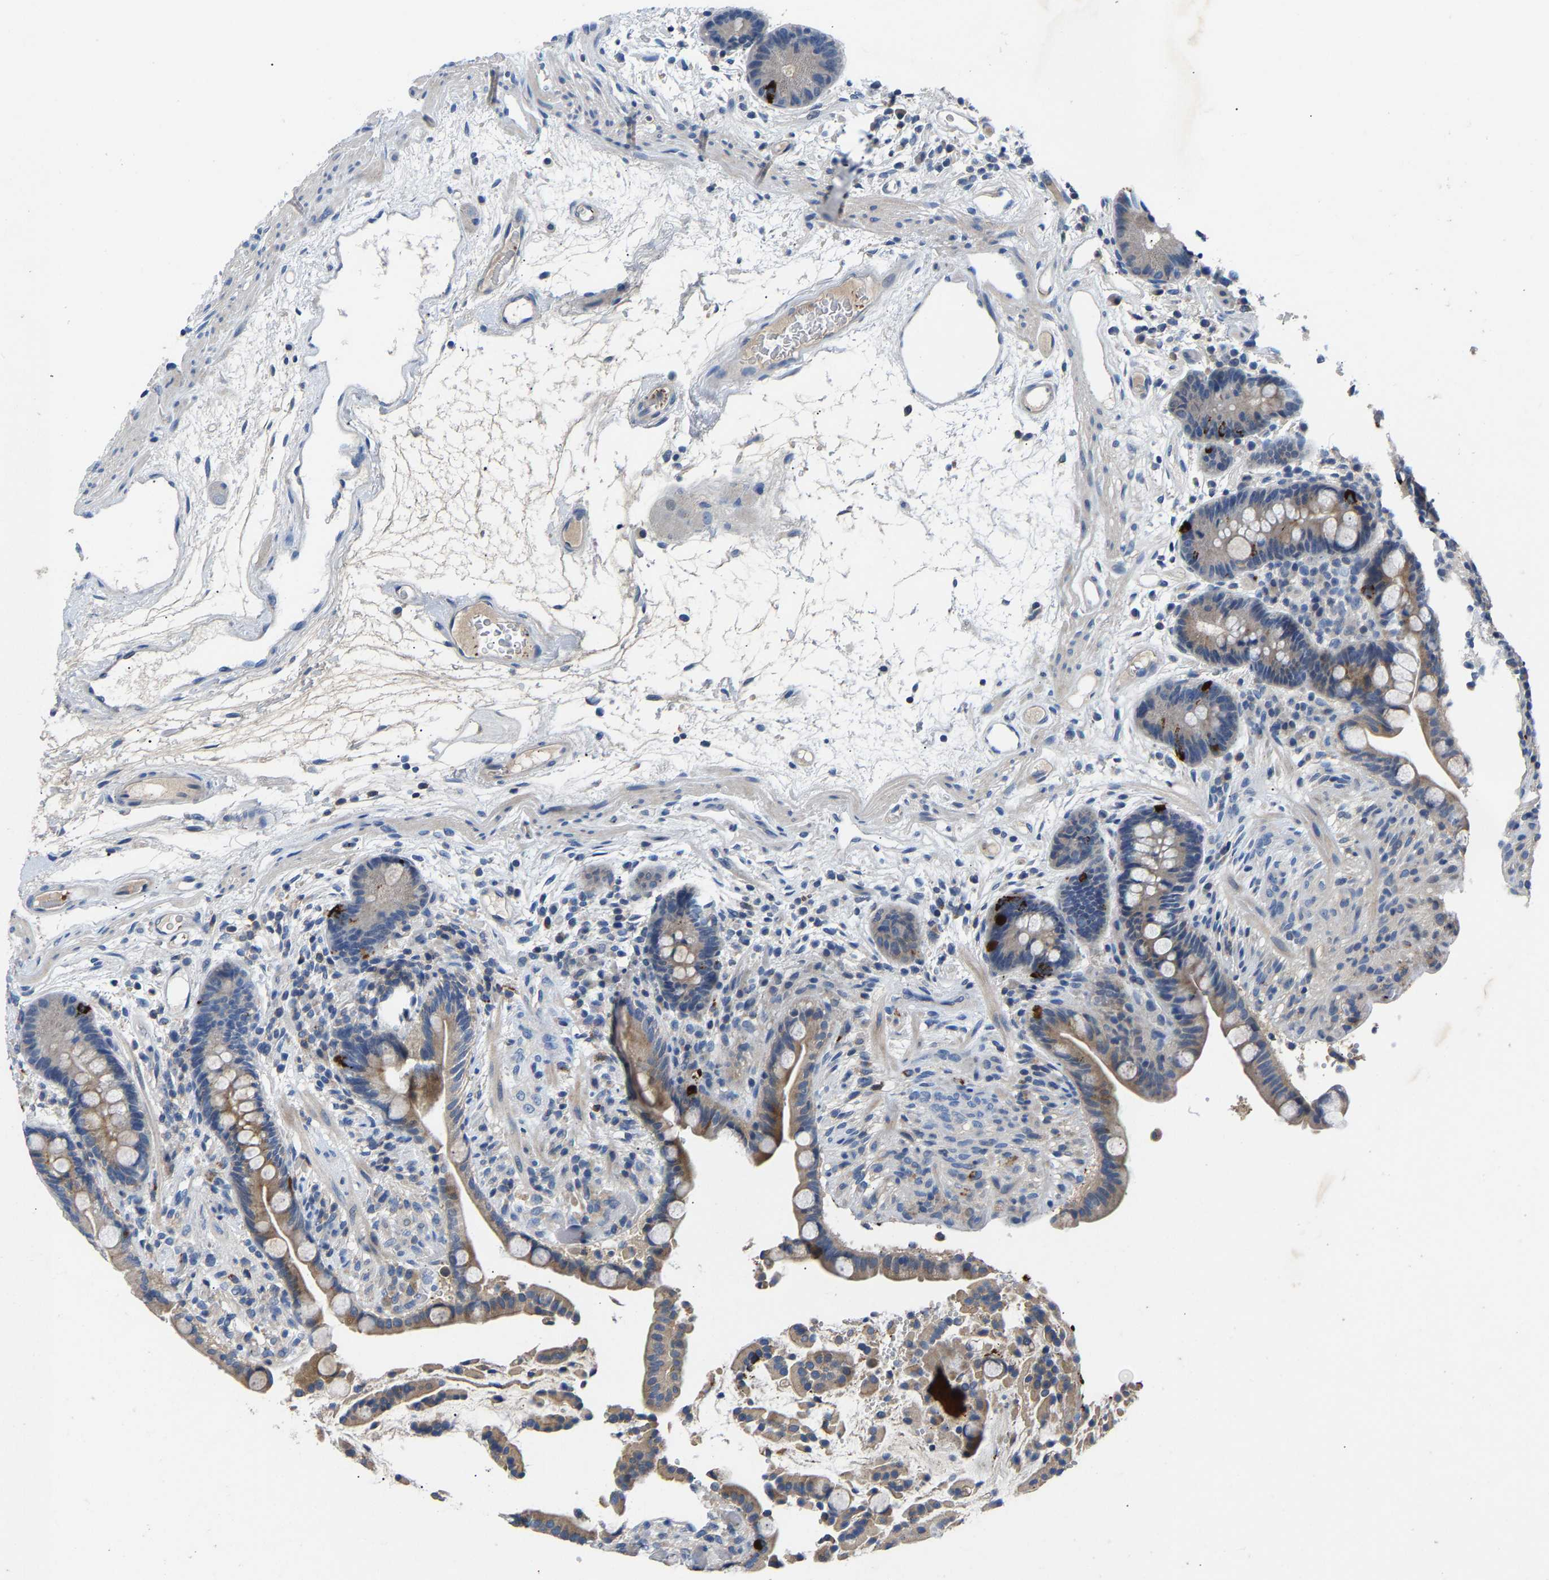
{"staining": {"intensity": "negative", "quantity": "none", "location": "none"}, "tissue": "colon", "cell_type": "Endothelial cells", "image_type": "normal", "snomed": [{"axis": "morphology", "description": "Normal tissue, NOS"}, {"axis": "topography", "description": "Colon"}], "caption": "High power microscopy micrograph of an IHC image of normal colon, revealing no significant expression in endothelial cells. Brightfield microscopy of immunohistochemistry (IHC) stained with DAB (brown) and hematoxylin (blue), captured at high magnification.", "gene": "CCDC171", "patient": {"sex": "male", "age": 73}}